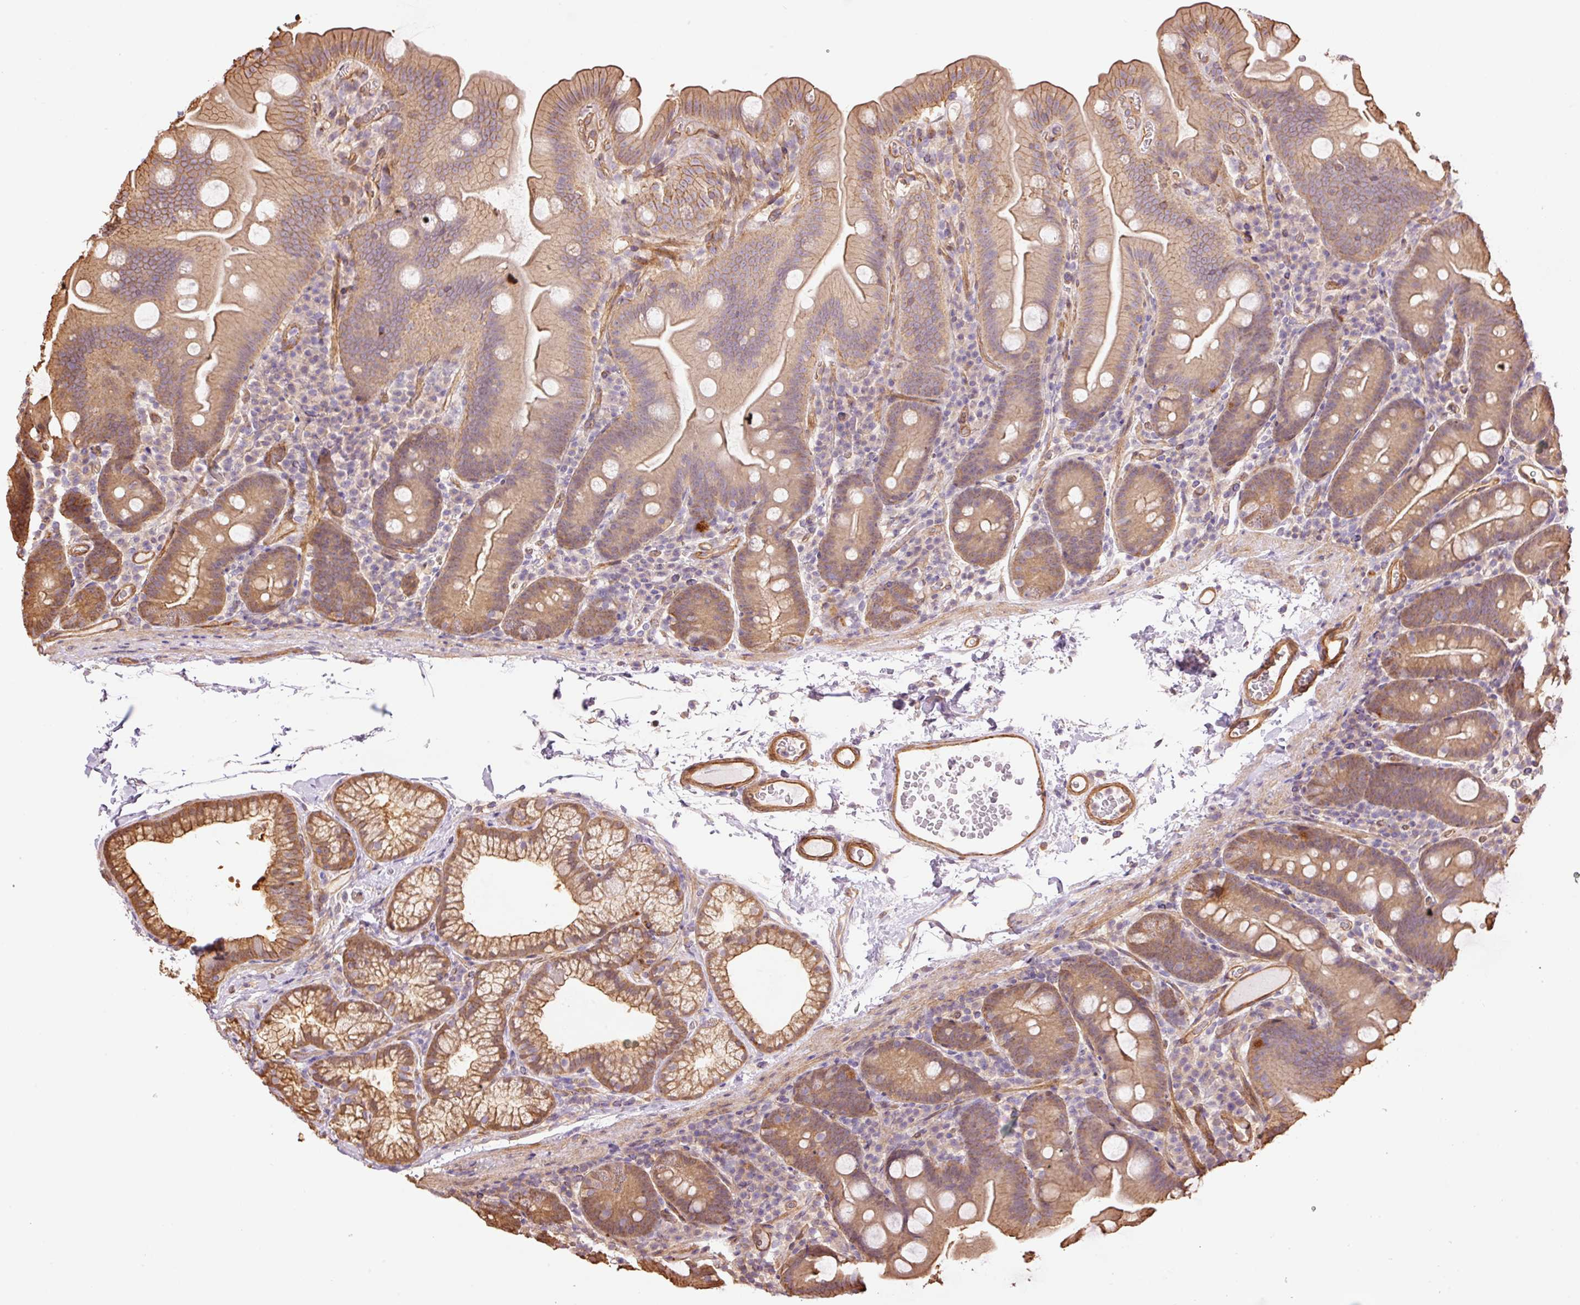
{"staining": {"intensity": "moderate", "quantity": ">75%", "location": "cytoplasmic/membranous"}, "tissue": "small intestine", "cell_type": "Glandular cells", "image_type": "normal", "snomed": [{"axis": "morphology", "description": "Normal tissue, NOS"}, {"axis": "topography", "description": "Small intestine"}], "caption": "Moderate cytoplasmic/membranous expression for a protein is seen in approximately >75% of glandular cells of unremarkable small intestine using immunohistochemistry.", "gene": "PPP1R1B", "patient": {"sex": "female", "age": 68}}